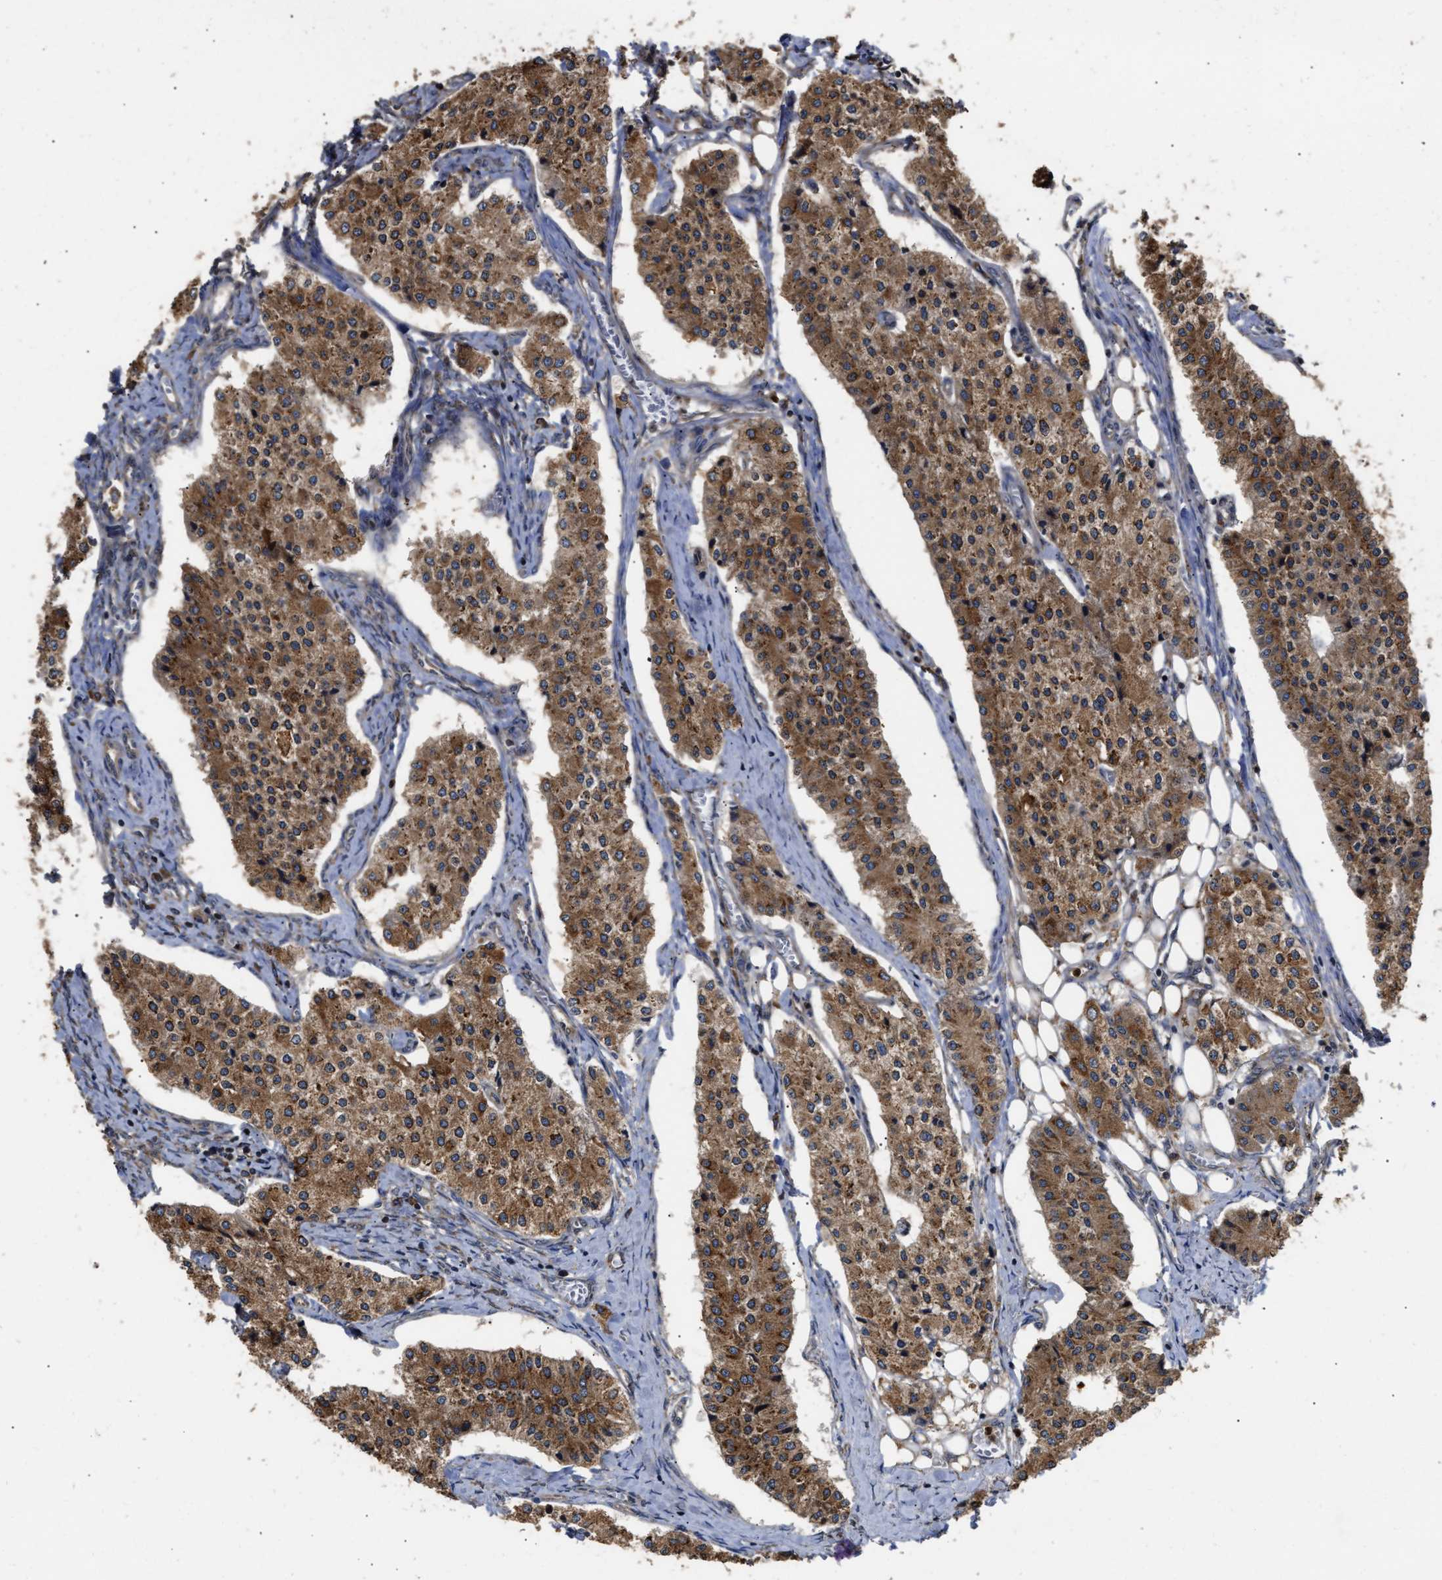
{"staining": {"intensity": "strong", "quantity": "25%-75%", "location": "cytoplasmic/membranous"}, "tissue": "carcinoid", "cell_type": "Tumor cells", "image_type": "cancer", "snomed": [{"axis": "morphology", "description": "Carcinoid, malignant, NOS"}, {"axis": "topography", "description": "Colon"}], "caption": "Immunohistochemistry (IHC) of carcinoid (malignant) reveals high levels of strong cytoplasmic/membranous staining in approximately 25%-75% of tumor cells.", "gene": "GOSR1", "patient": {"sex": "female", "age": 52}}